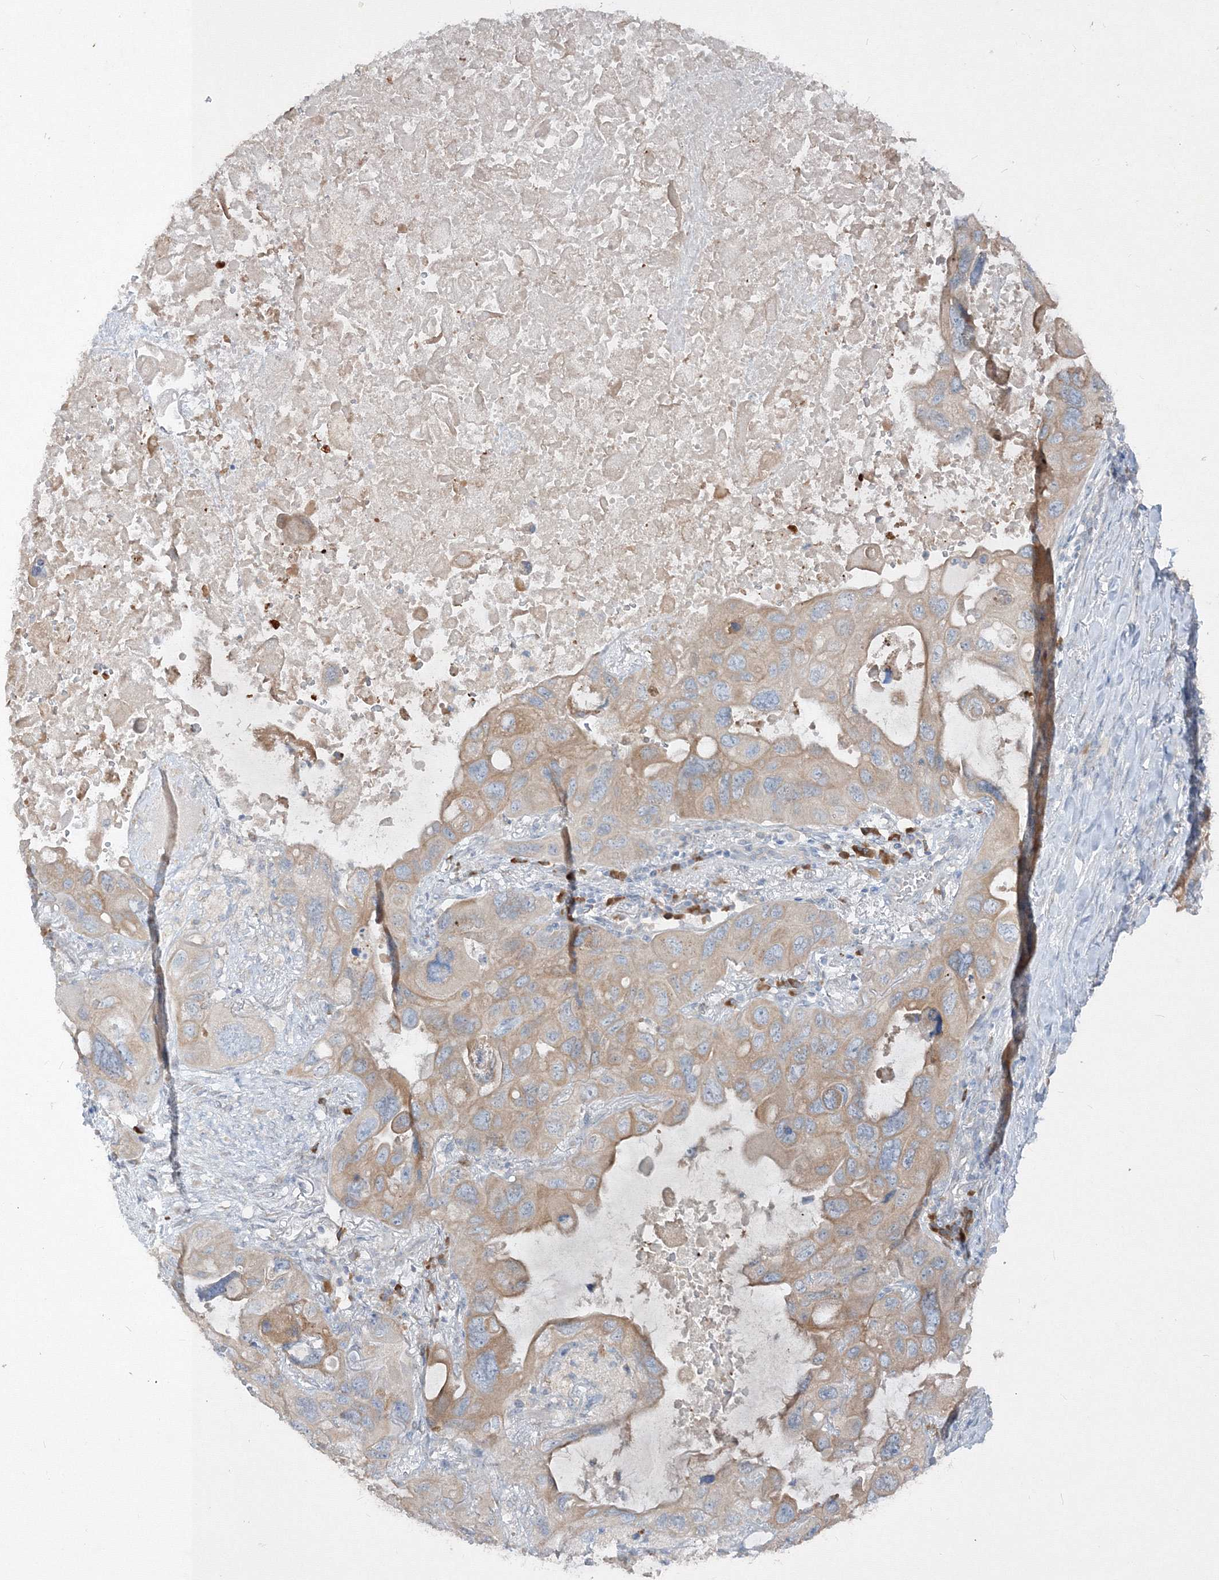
{"staining": {"intensity": "weak", "quantity": ">75%", "location": "cytoplasmic/membranous"}, "tissue": "lung cancer", "cell_type": "Tumor cells", "image_type": "cancer", "snomed": [{"axis": "morphology", "description": "Squamous cell carcinoma, NOS"}, {"axis": "topography", "description": "Lung"}], "caption": "This photomicrograph exhibits immunohistochemistry staining of lung cancer (squamous cell carcinoma), with low weak cytoplasmic/membranous staining in about >75% of tumor cells.", "gene": "IFNAR1", "patient": {"sex": "female", "age": 73}}